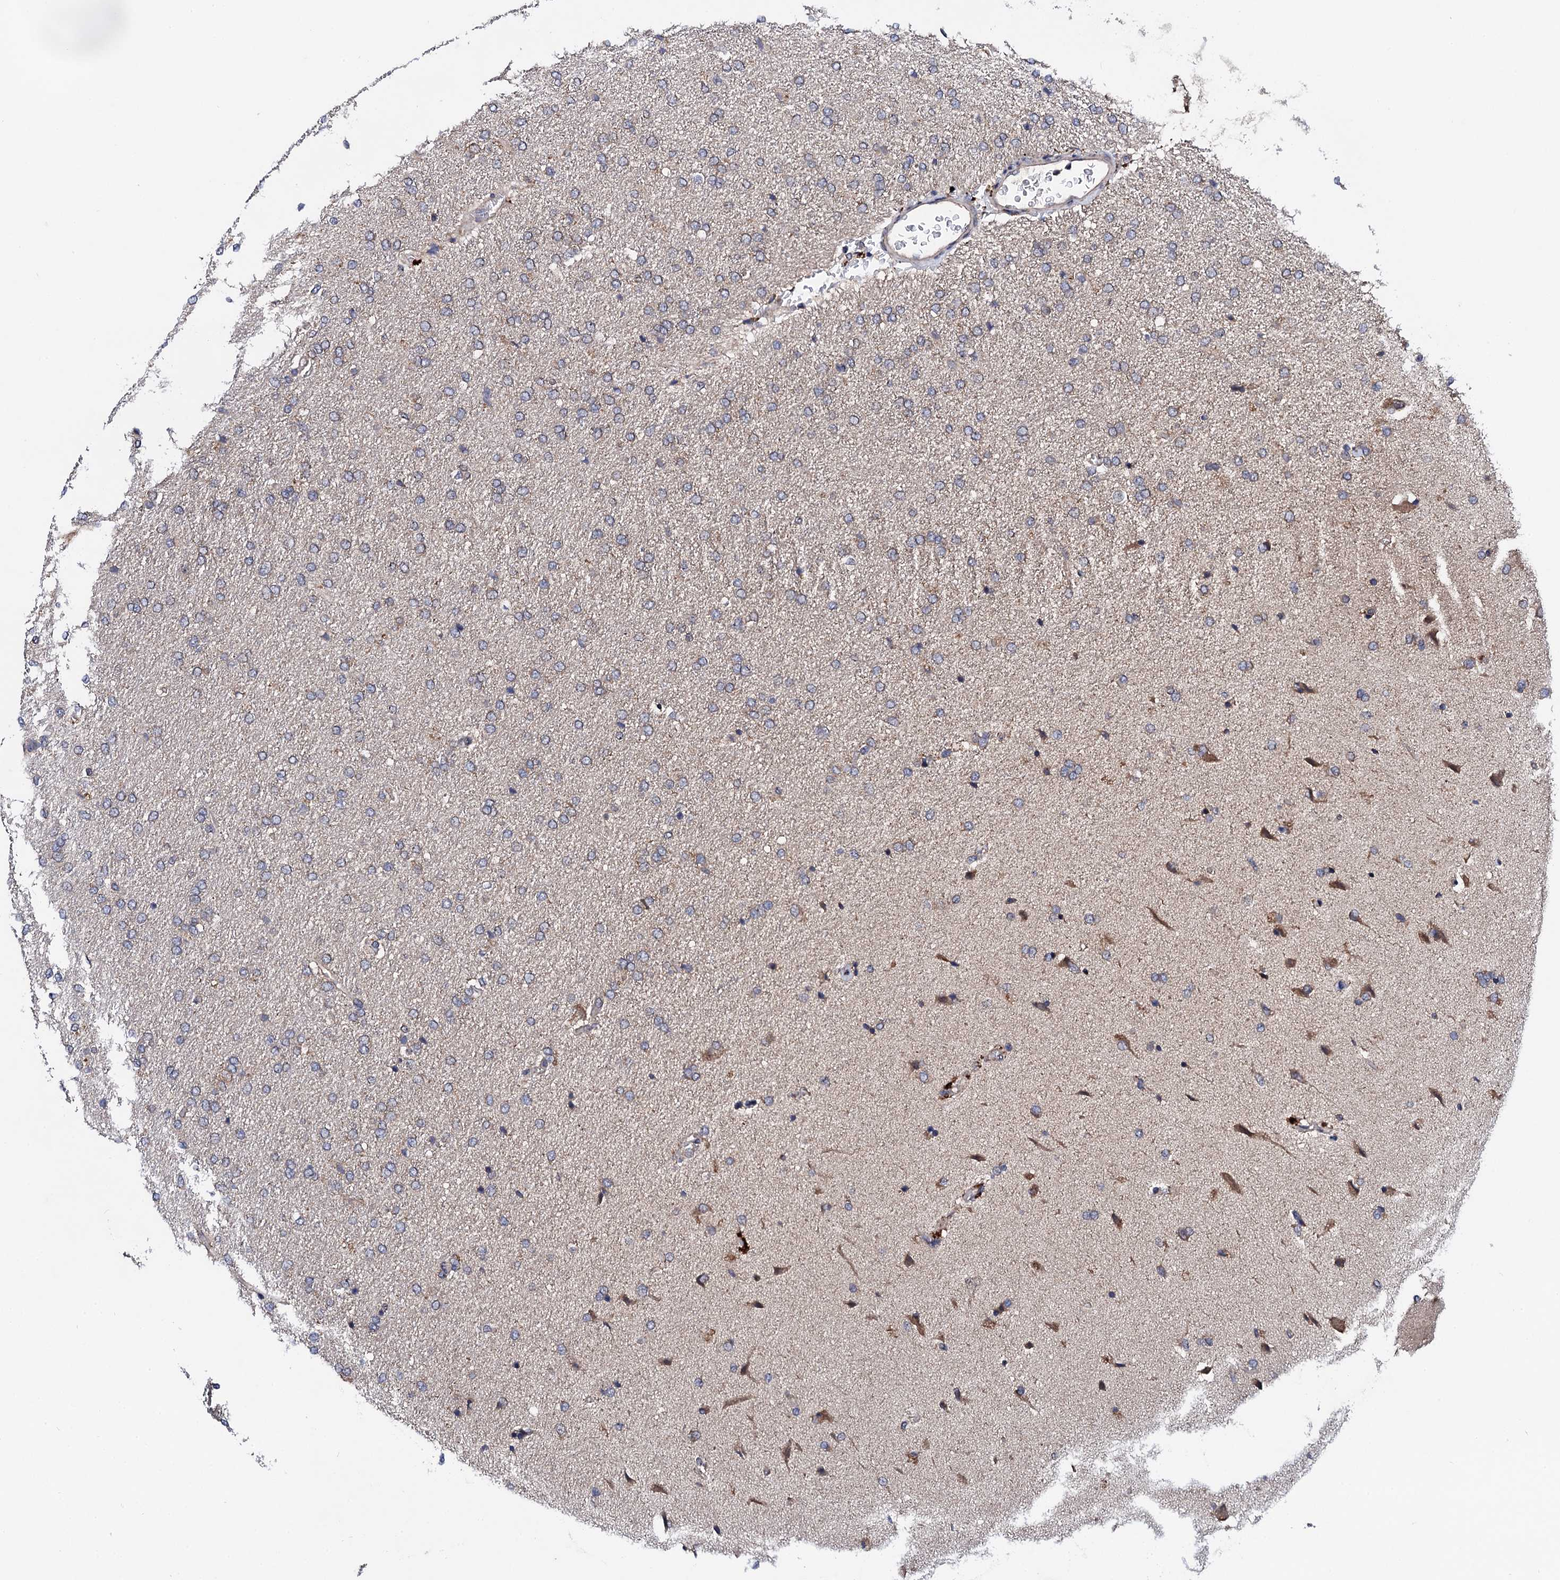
{"staining": {"intensity": "negative", "quantity": "none", "location": "none"}, "tissue": "glioma", "cell_type": "Tumor cells", "image_type": "cancer", "snomed": [{"axis": "morphology", "description": "Glioma, malignant, High grade"}, {"axis": "topography", "description": "Brain"}], "caption": "Immunohistochemical staining of human glioma demonstrates no significant staining in tumor cells.", "gene": "IP6K1", "patient": {"sex": "male", "age": 72}}